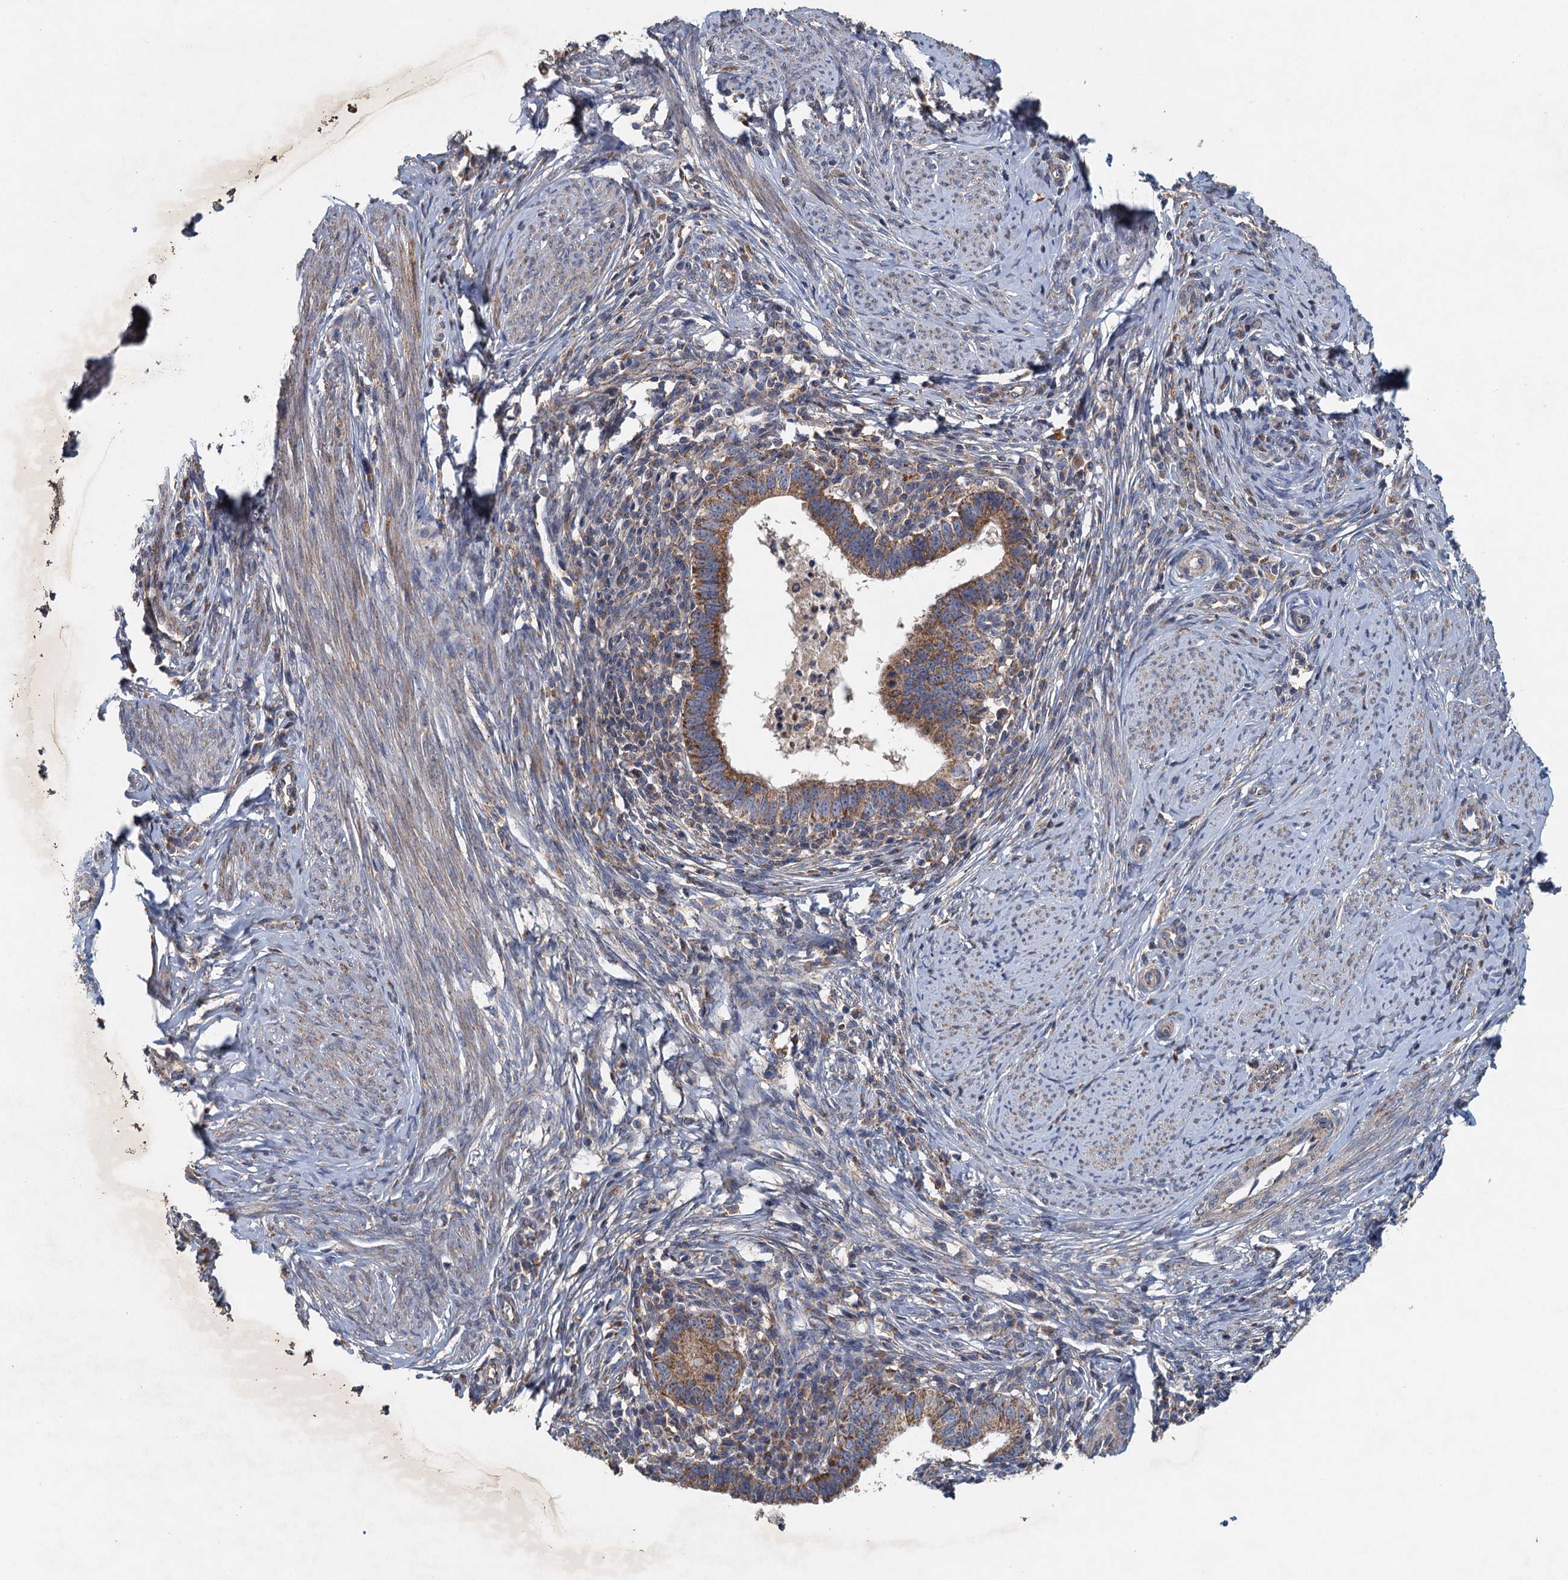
{"staining": {"intensity": "moderate", "quantity": ">75%", "location": "cytoplasmic/membranous"}, "tissue": "cervical cancer", "cell_type": "Tumor cells", "image_type": "cancer", "snomed": [{"axis": "morphology", "description": "Adenocarcinoma, NOS"}, {"axis": "topography", "description": "Cervix"}], "caption": "A brown stain shows moderate cytoplasmic/membranous positivity of a protein in cervical cancer tumor cells. The protein of interest is shown in brown color, while the nuclei are stained blue.", "gene": "BCS1L", "patient": {"sex": "female", "age": 36}}